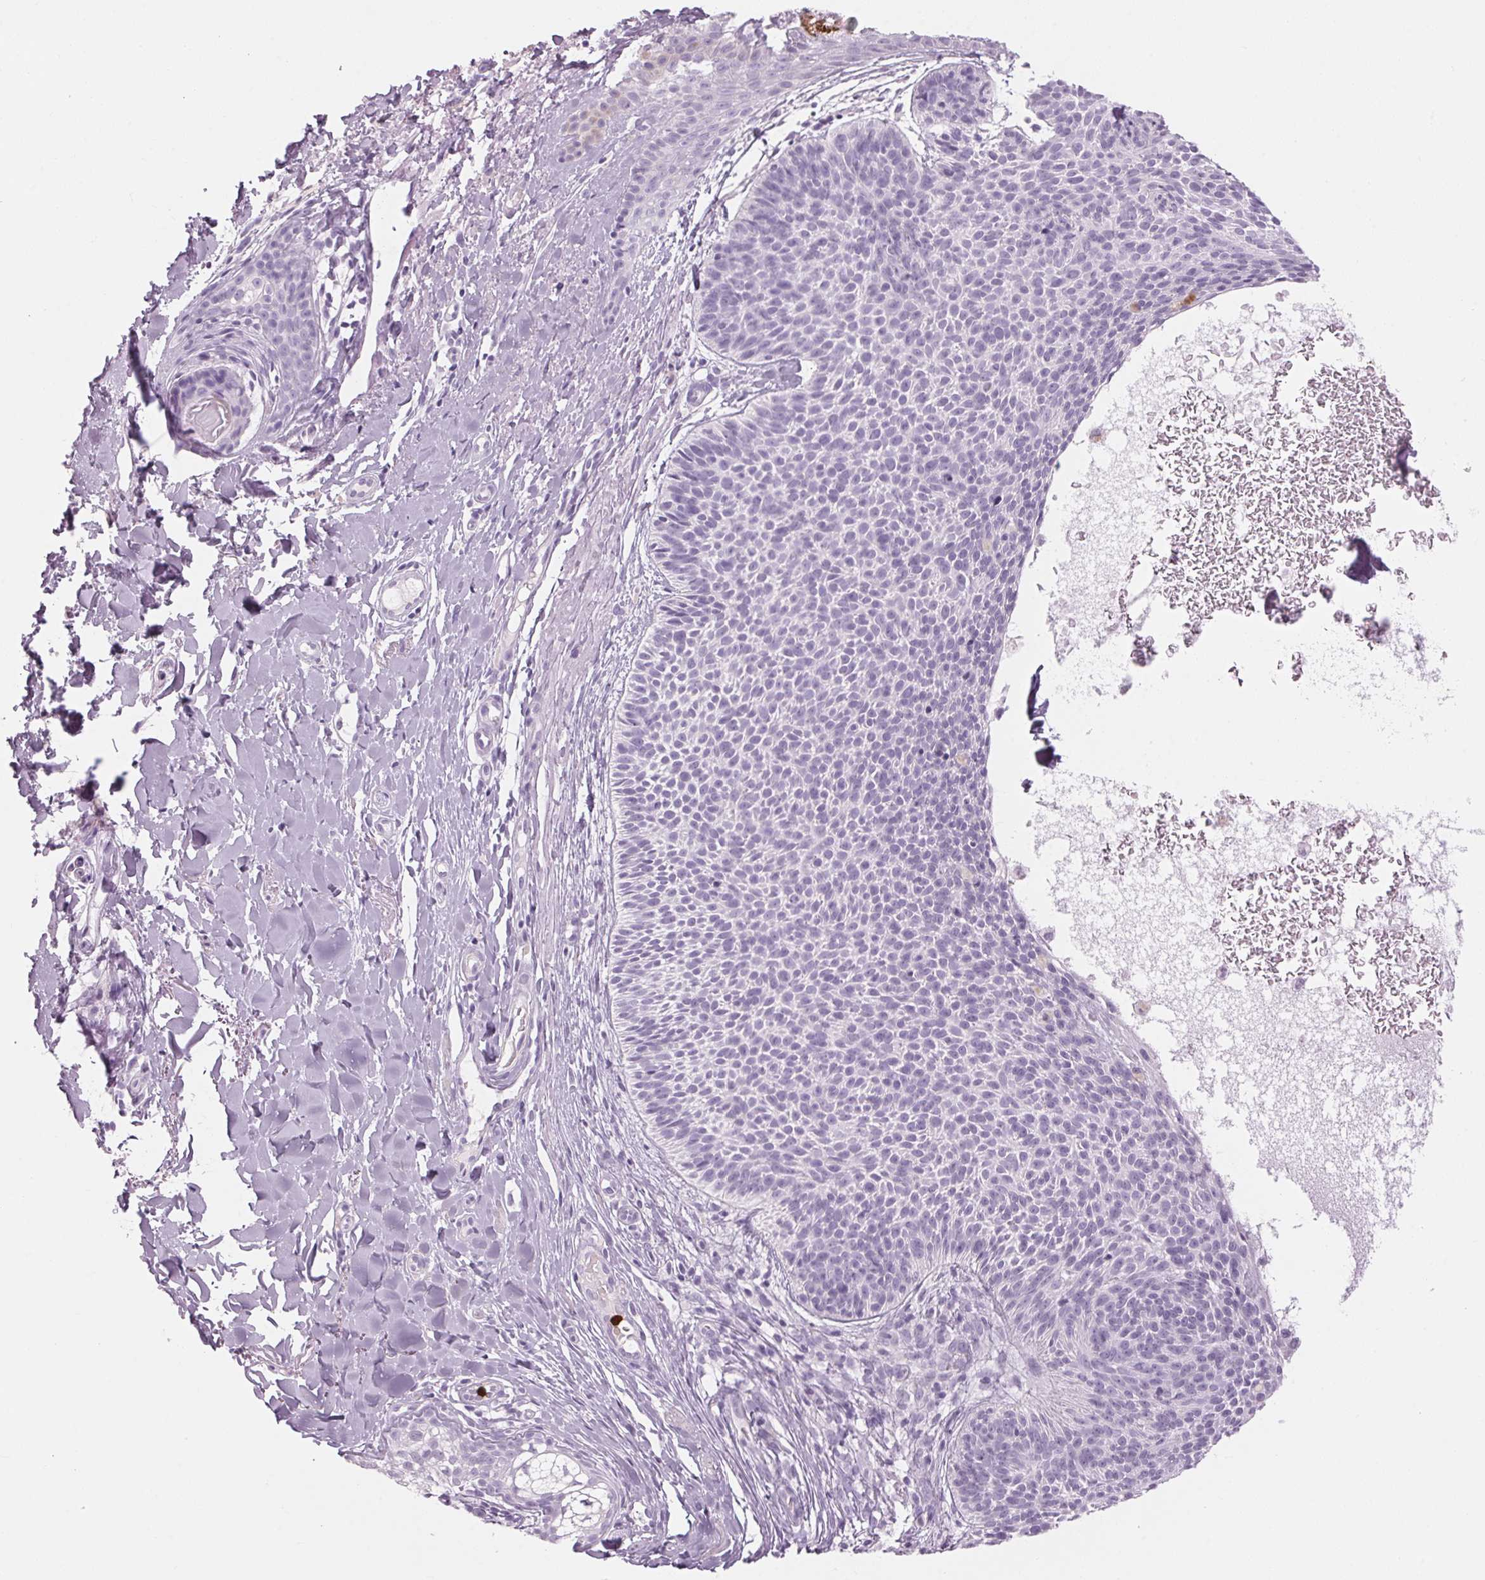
{"staining": {"intensity": "negative", "quantity": "none", "location": "none"}, "tissue": "skin cancer", "cell_type": "Tumor cells", "image_type": "cancer", "snomed": [{"axis": "morphology", "description": "Basal cell carcinoma"}, {"axis": "topography", "description": "Skin"}], "caption": "This is an immunohistochemistry (IHC) photomicrograph of basal cell carcinoma (skin). There is no positivity in tumor cells.", "gene": "KLK7", "patient": {"sex": "male", "age": 82}}